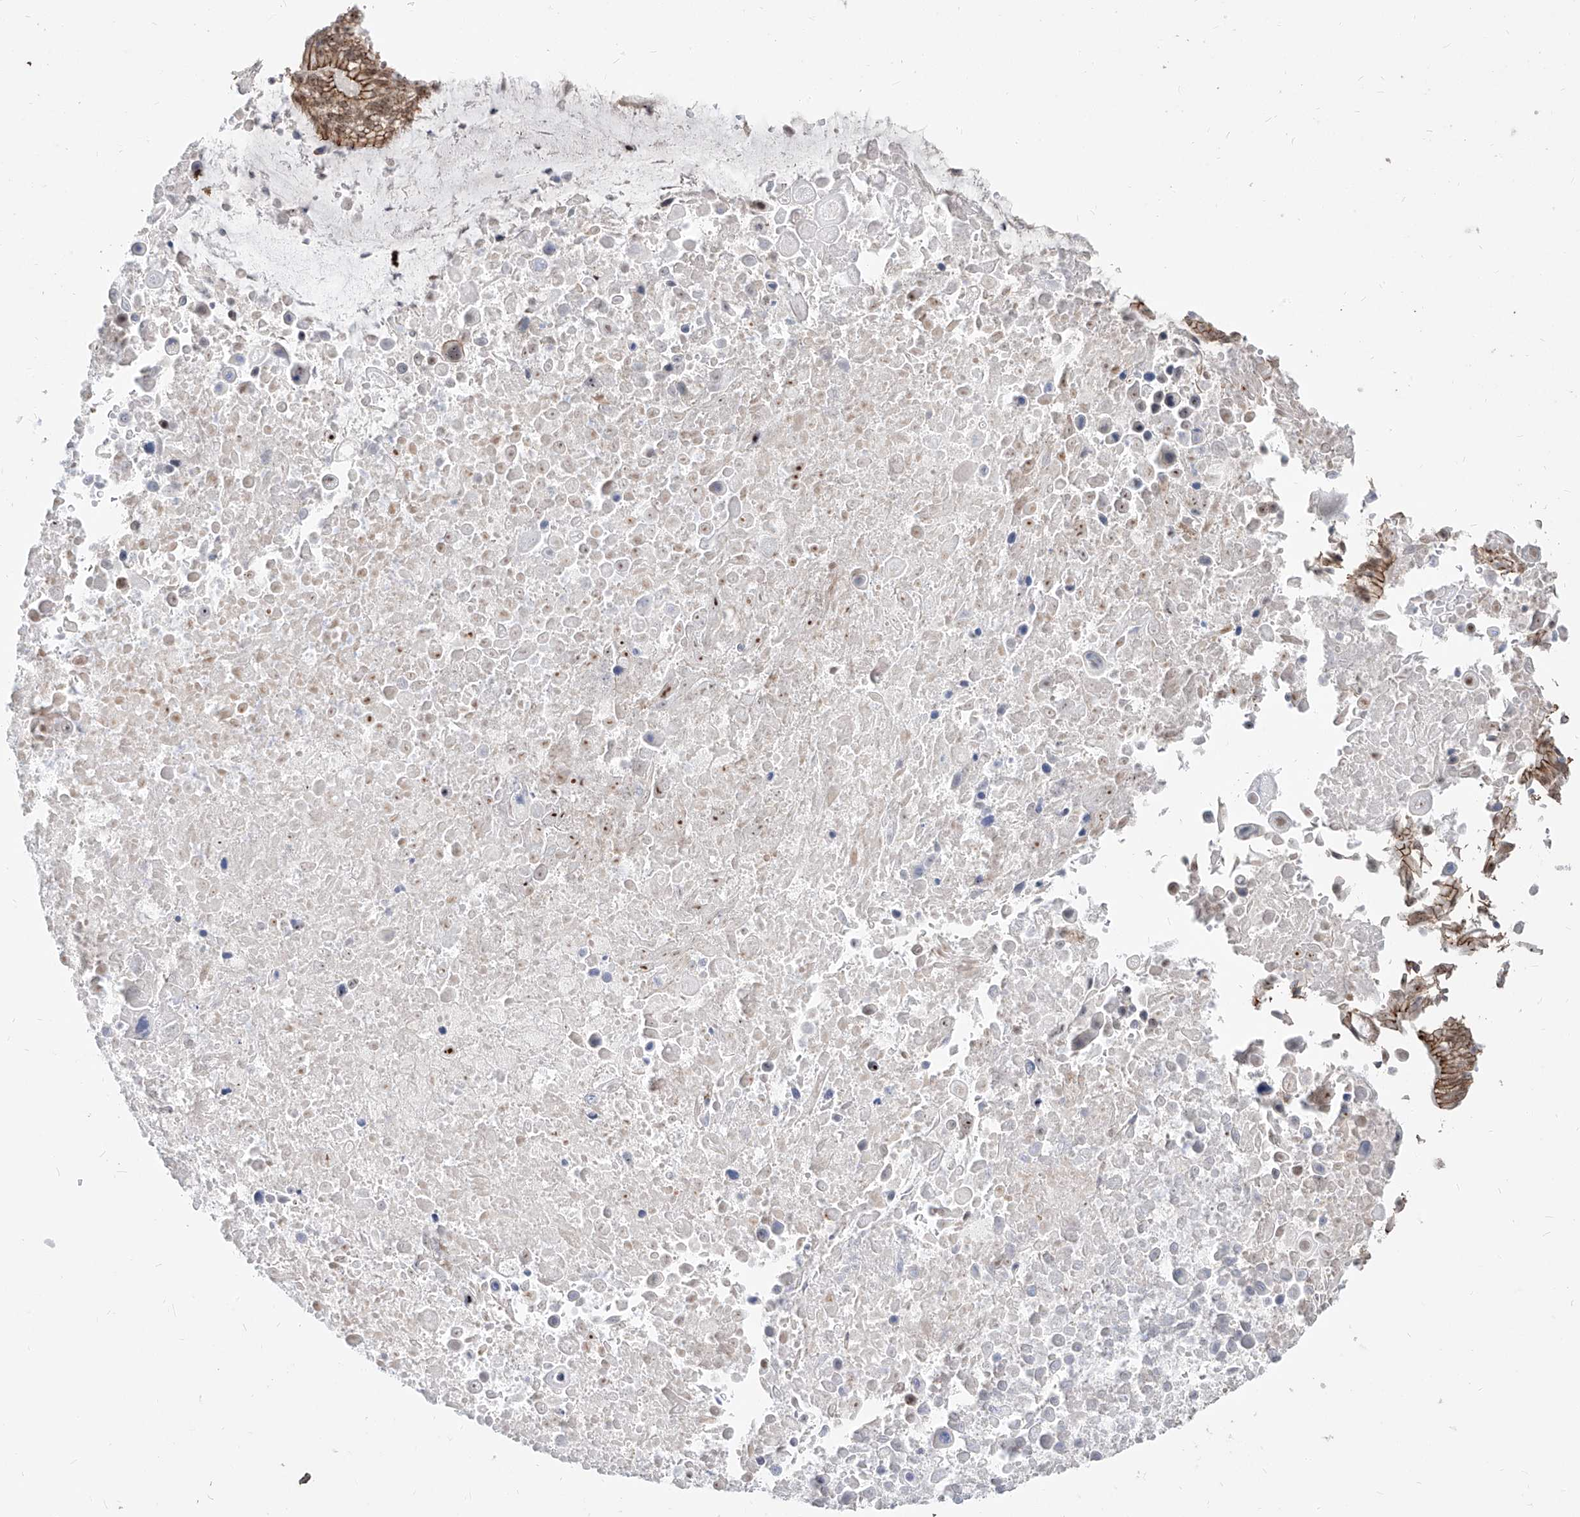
{"staining": {"intensity": "moderate", "quantity": "25%-75%", "location": "cytoplasmic/membranous"}, "tissue": "lung cancer", "cell_type": "Tumor cells", "image_type": "cancer", "snomed": [{"axis": "morphology", "description": "Squamous cell carcinoma, NOS"}, {"axis": "topography", "description": "Lung"}], "caption": "There is medium levels of moderate cytoplasmic/membranous staining in tumor cells of lung squamous cell carcinoma, as demonstrated by immunohistochemical staining (brown color).", "gene": "ZNF710", "patient": {"sex": "male", "age": 66}}